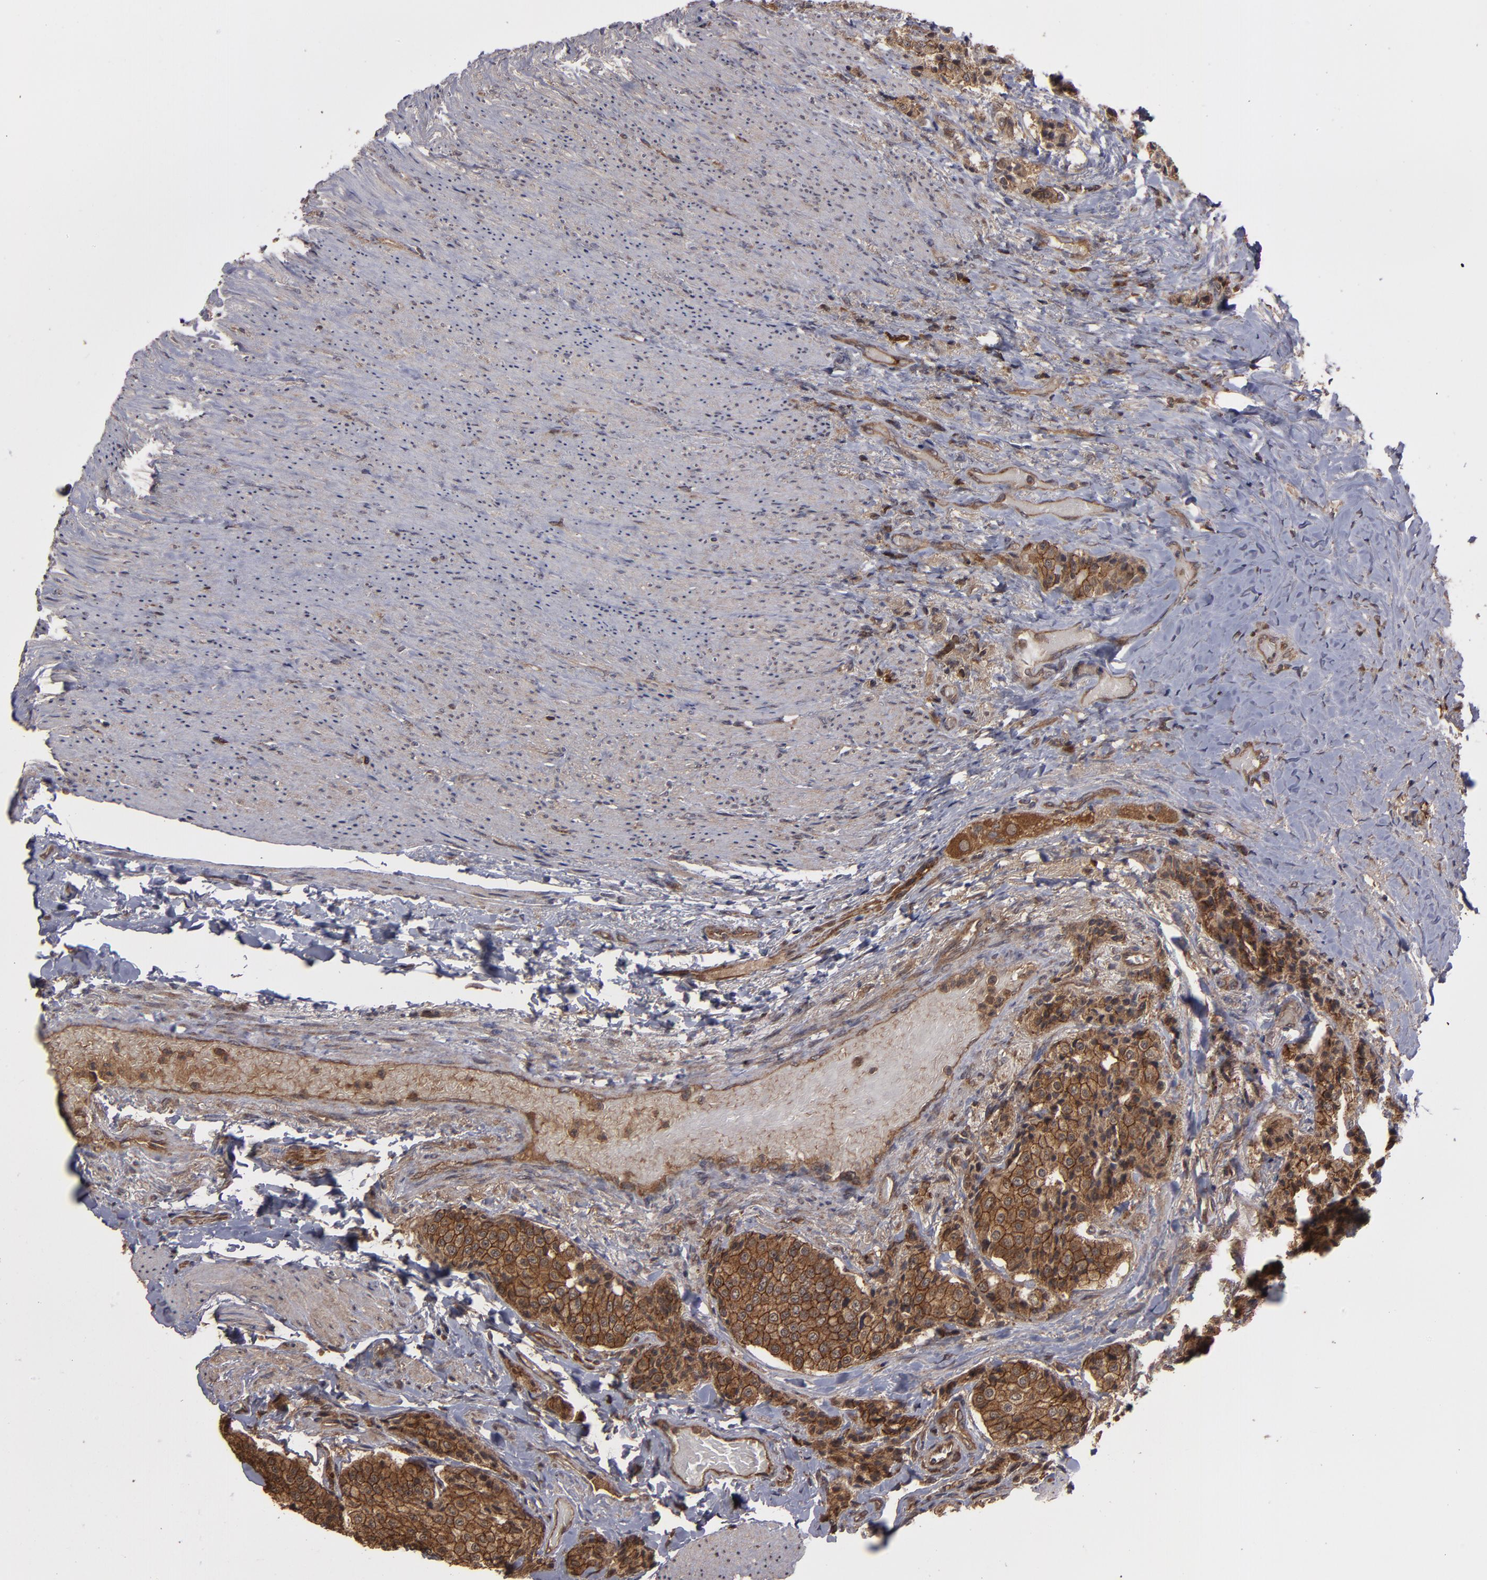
{"staining": {"intensity": "moderate", "quantity": ">75%", "location": "cytoplasmic/membranous"}, "tissue": "carcinoid", "cell_type": "Tumor cells", "image_type": "cancer", "snomed": [{"axis": "morphology", "description": "Carcinoid, malignant, NOS"}, {"axis": "topography", "description": "Colon"}], "caption": "There is medium levels of moderate cytoplasmic/membranous staining in tumor cells of carcinoid (malignant), as demonstrated by immunohistochemical staining (brown color).", "gene": "RPS6KA6", "patient": {"sex": "female", "age": 61}}